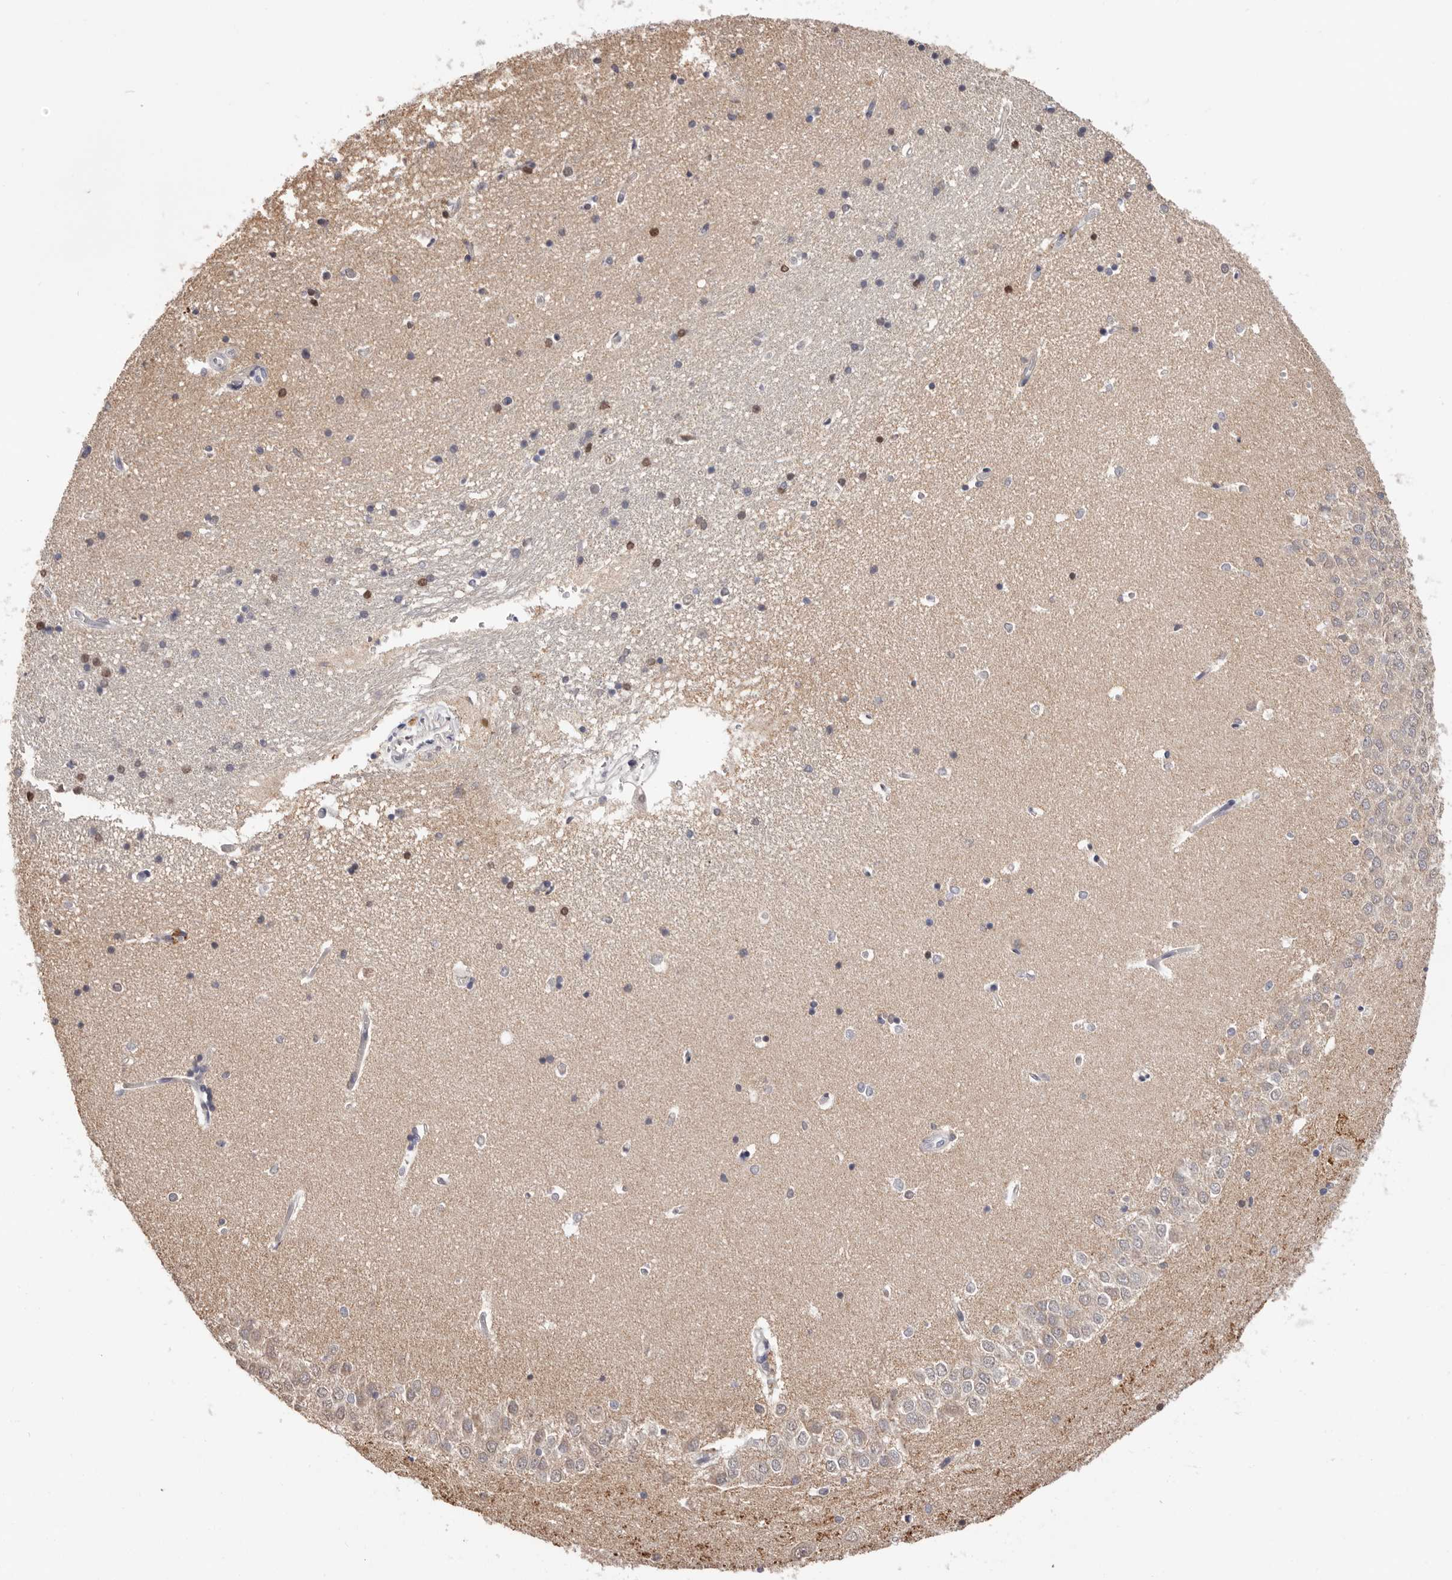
{"staining": {"intensity": "moderate", "quantity": "<25%", "location": "nuclear"}, "tissue": "hippocampus", "cell_type": "Glial cells", "image_type": "normal", "snomed": [{"axis": "morphology", "description": "Normal tissue, NOS"}, {"axis": "topography", "description": "Hippocampus"}], "caption": "Immunohistochemical staining of unremarkable hippocampus demonstrates <25% levels of moderate nuclear protein positivity in about <25% of glial cells.", "gene": "DOP1A", "patient": {"sex": "male", "age": 45}}